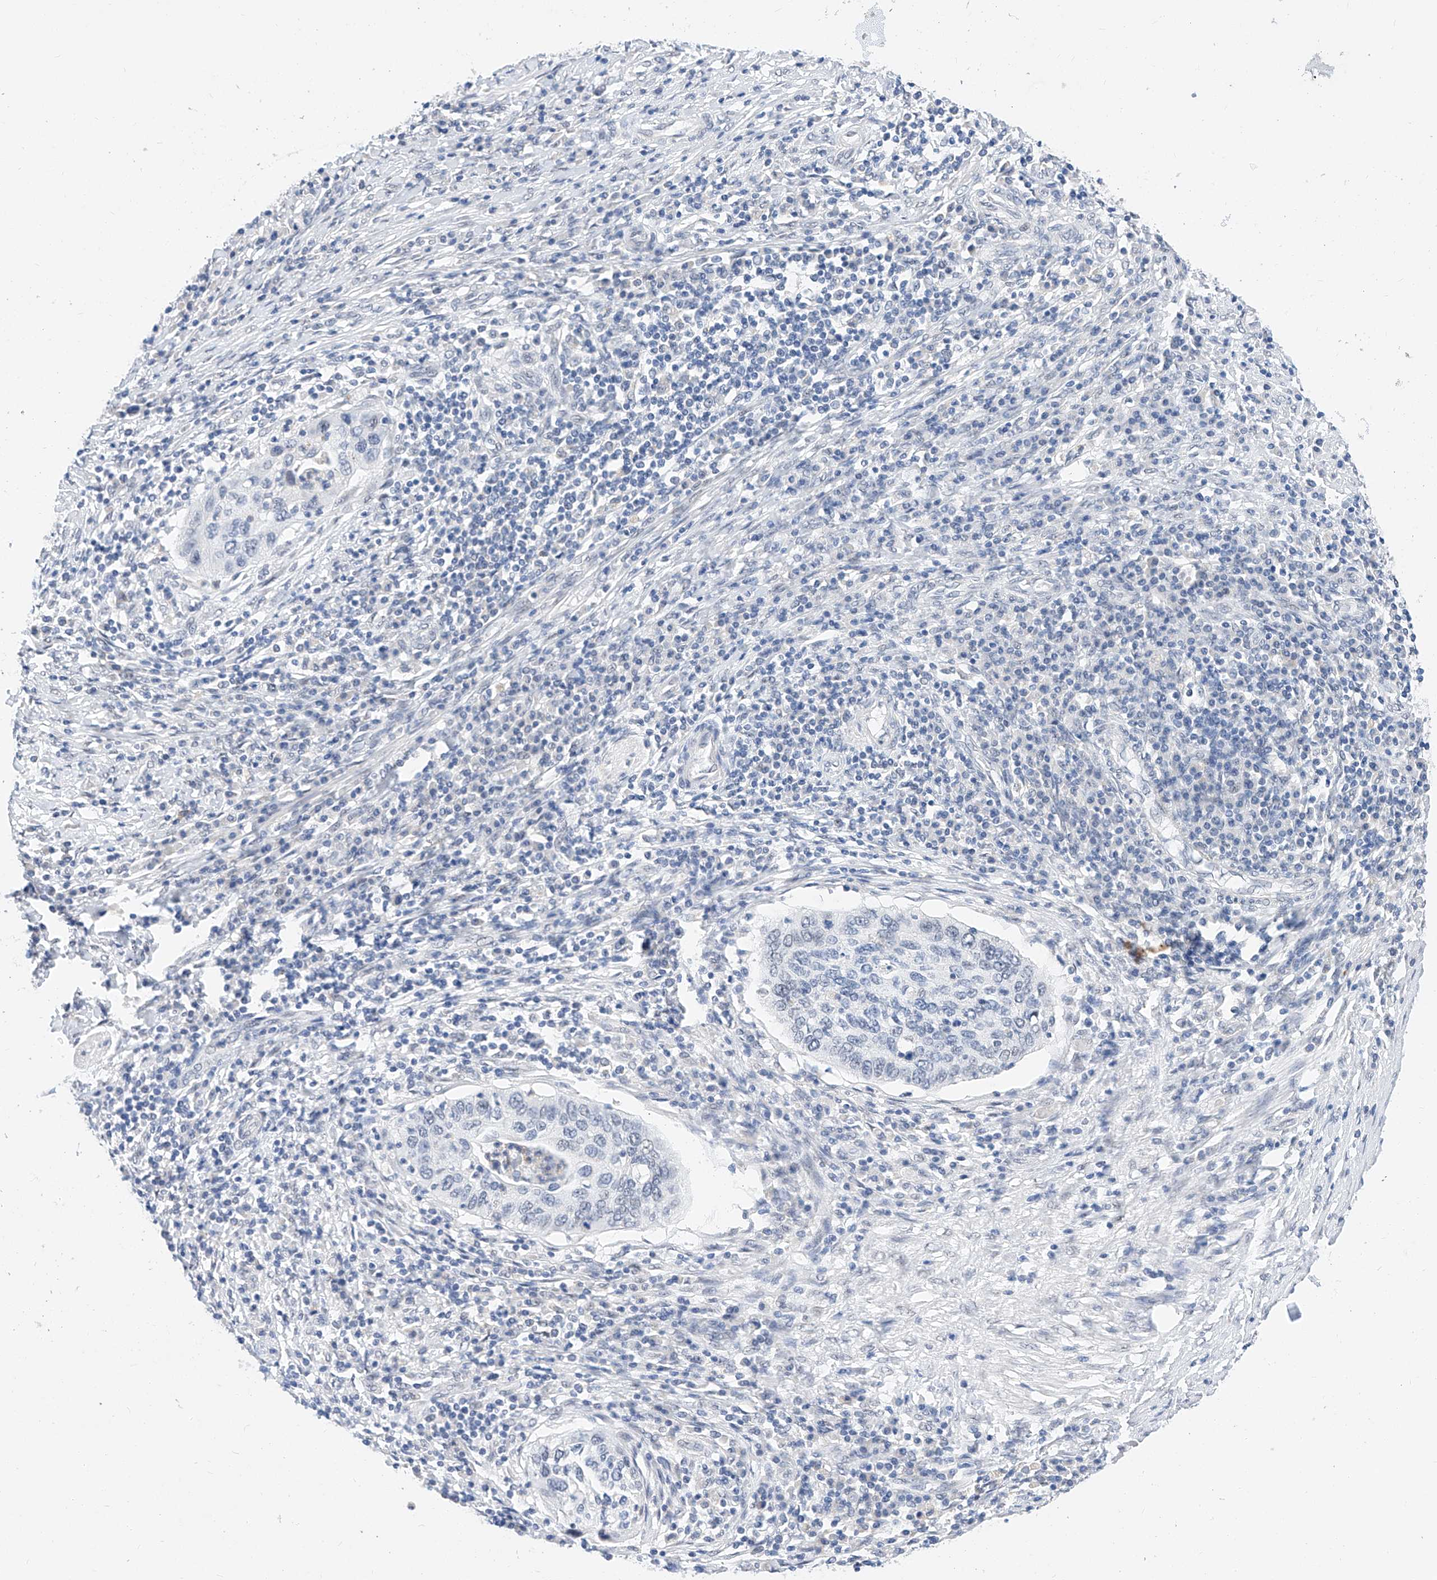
{"staining": {"intensity": "negative", "quantity": "none", "location": "none"}, "tissue": "cervical cancer", "cell_type": "Tumor cells", "image_type": "cancer", "snomed": [{"axis": "morphology", "description": "Squamous cell carcinoma, NOS"}, {"axis": "topography", "description": "Cervix"}], "caption": "This is a micrograph of immunohistochemistry (IHC) staining of cervical cancer (squamous cell carcinoma), which shows no positivity in tumor cells.", "gene": "KCNJ1", "patient": {"sex": "female", "age": 38}}